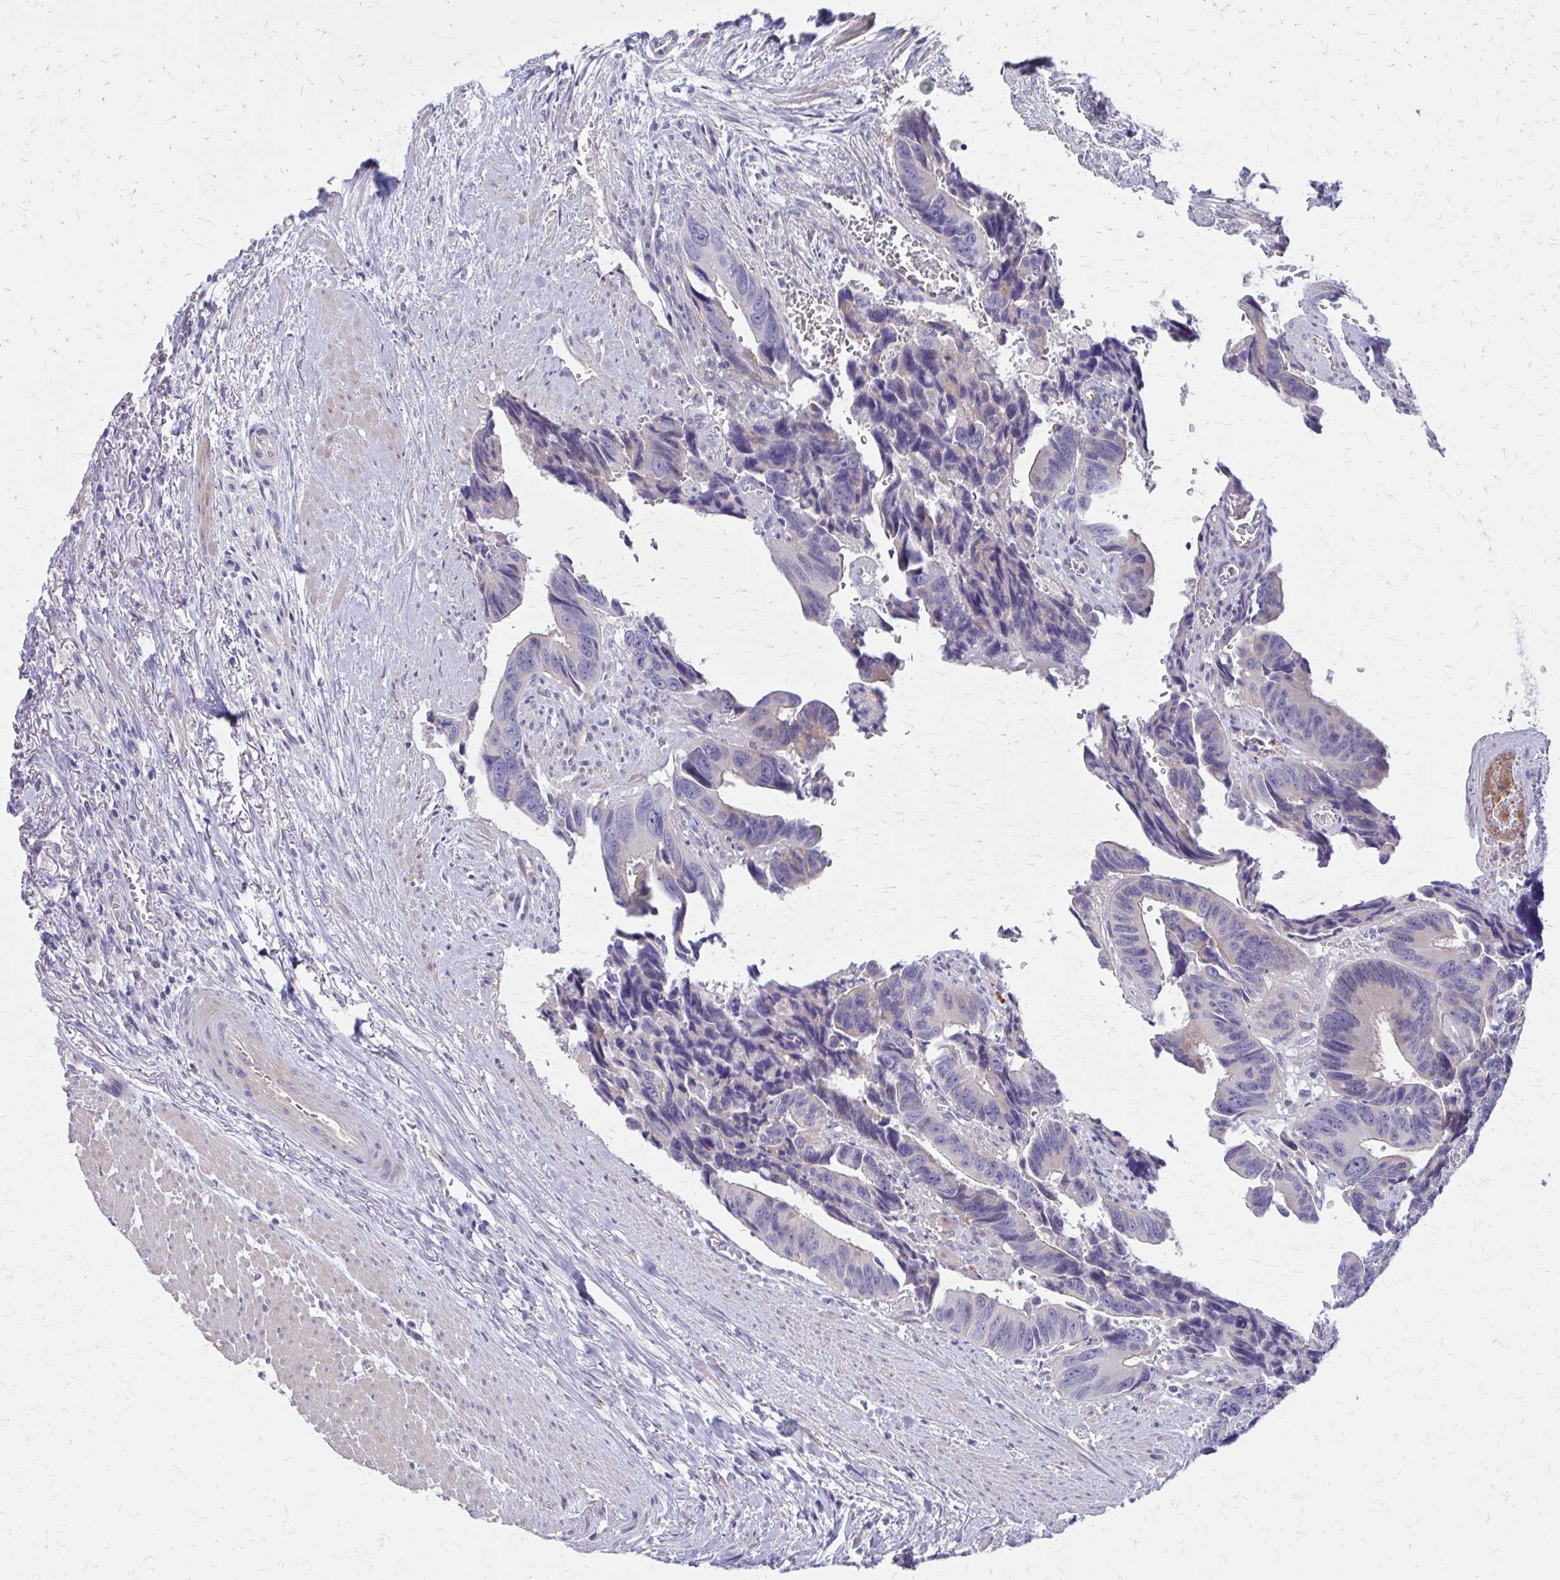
{"staining": {"intensity": "negative", "quantity": "none", "location": "none"}, "tissue": "colorectal cancer", "cell_type": "Tumor cells", "image_type": "cancer", "snomed": [{"axis": "morphology", "description": "Adenocarcinoma, NOS"}, {"axis": "topography", "description": "Rectum"}], "caption": "This is an IHC micrograph of colorectal adenocarcinoma. There is no staining in tumor cells.", "gene": "GLYATL2", "patient": {"sex": "male", "age": 76}}